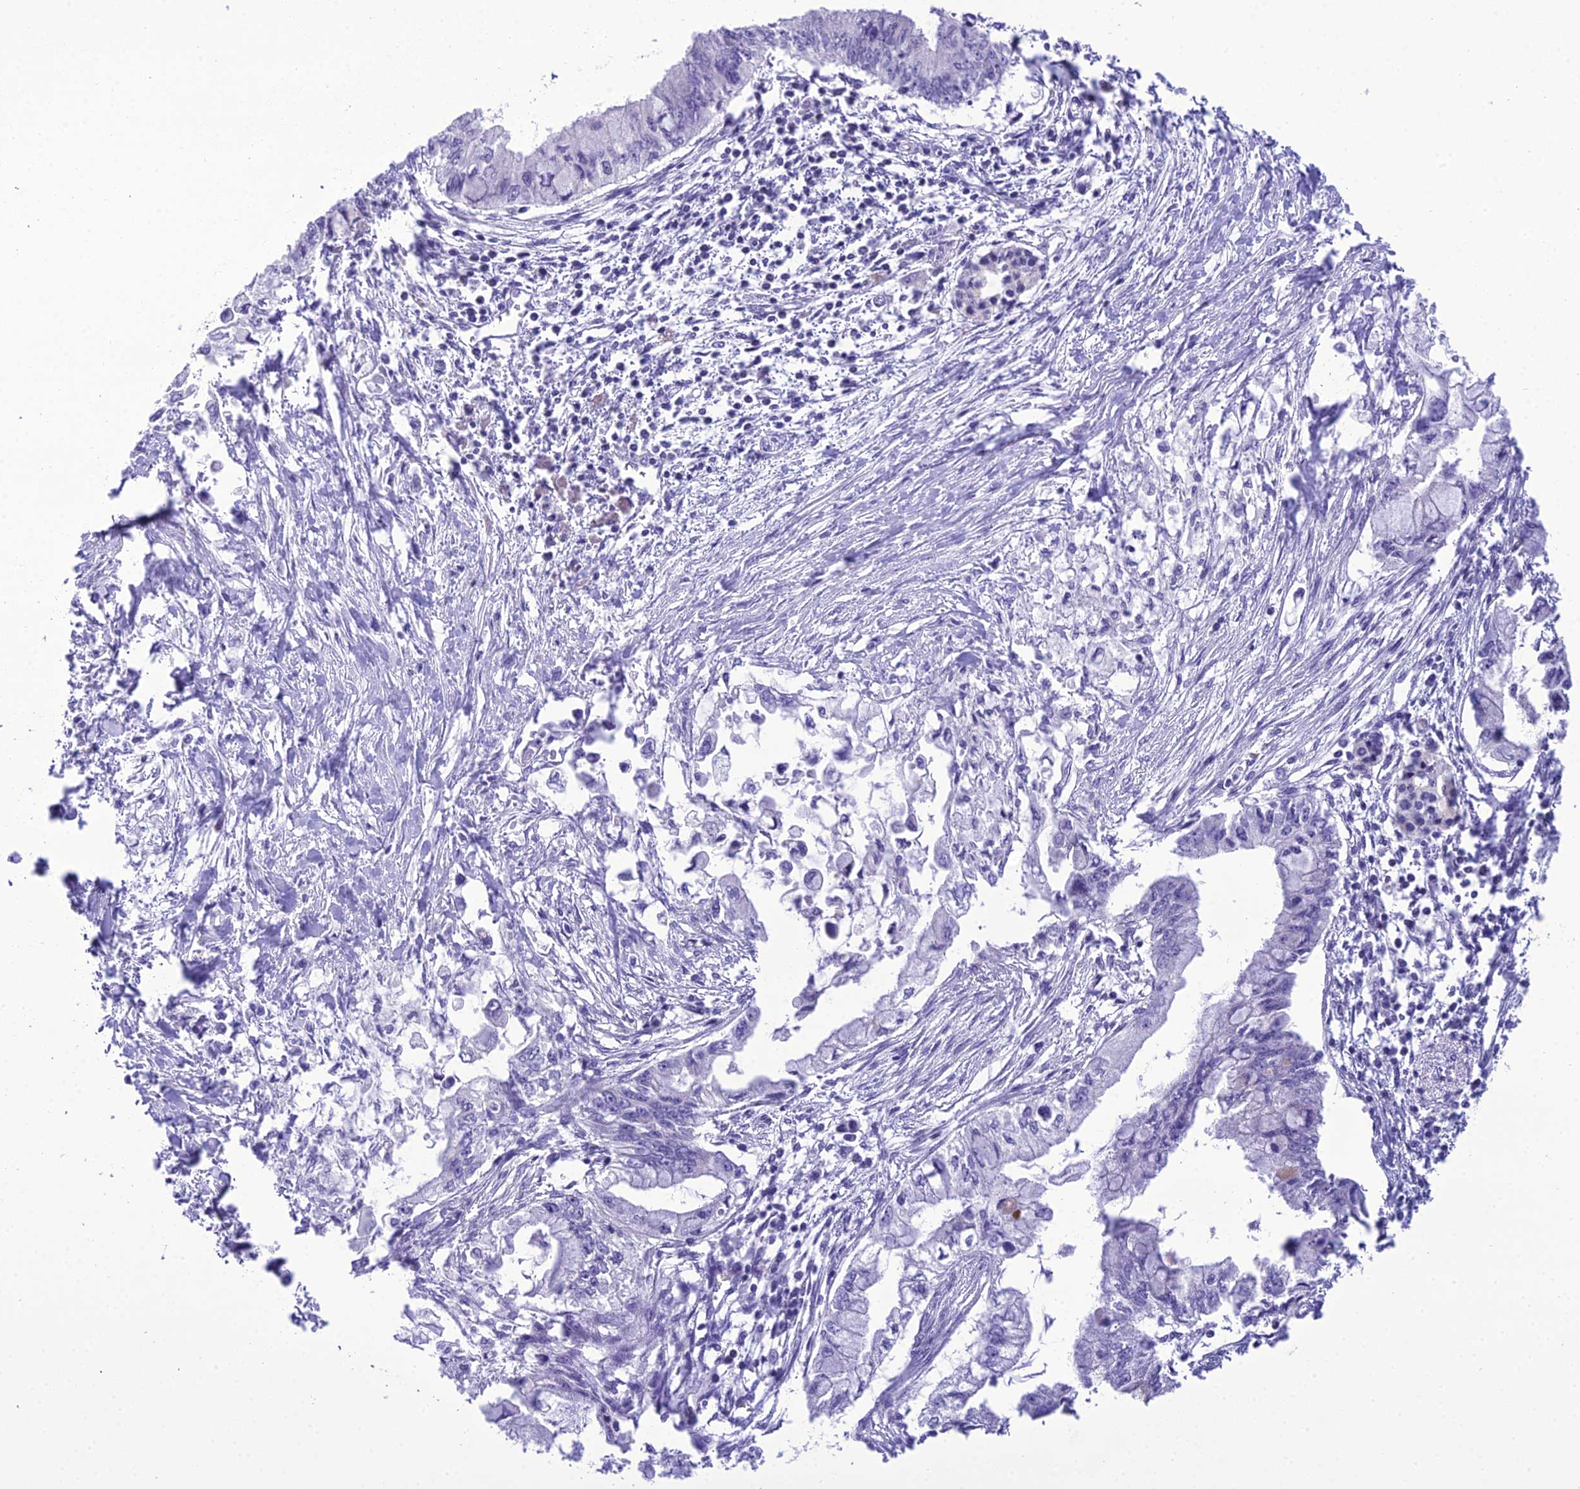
{"staining": {"intensity": "negative", "quantity": "none", "location": "none"}, "tissue": "pancreatic cancer", "cell_type": "Tumor cells", "image_type": "cancer", "snomed": [{"axis": "morphology", "description": "Adenocarcinoma, NOS"}, {"axis": "topography", "description": "Pancreas"}], "caption": "Tumor cells show no significant protein staining in pancreatic adenocarcinoma.", "gene": "B9D2", "patient": {"sex": "male", "age": 48}}